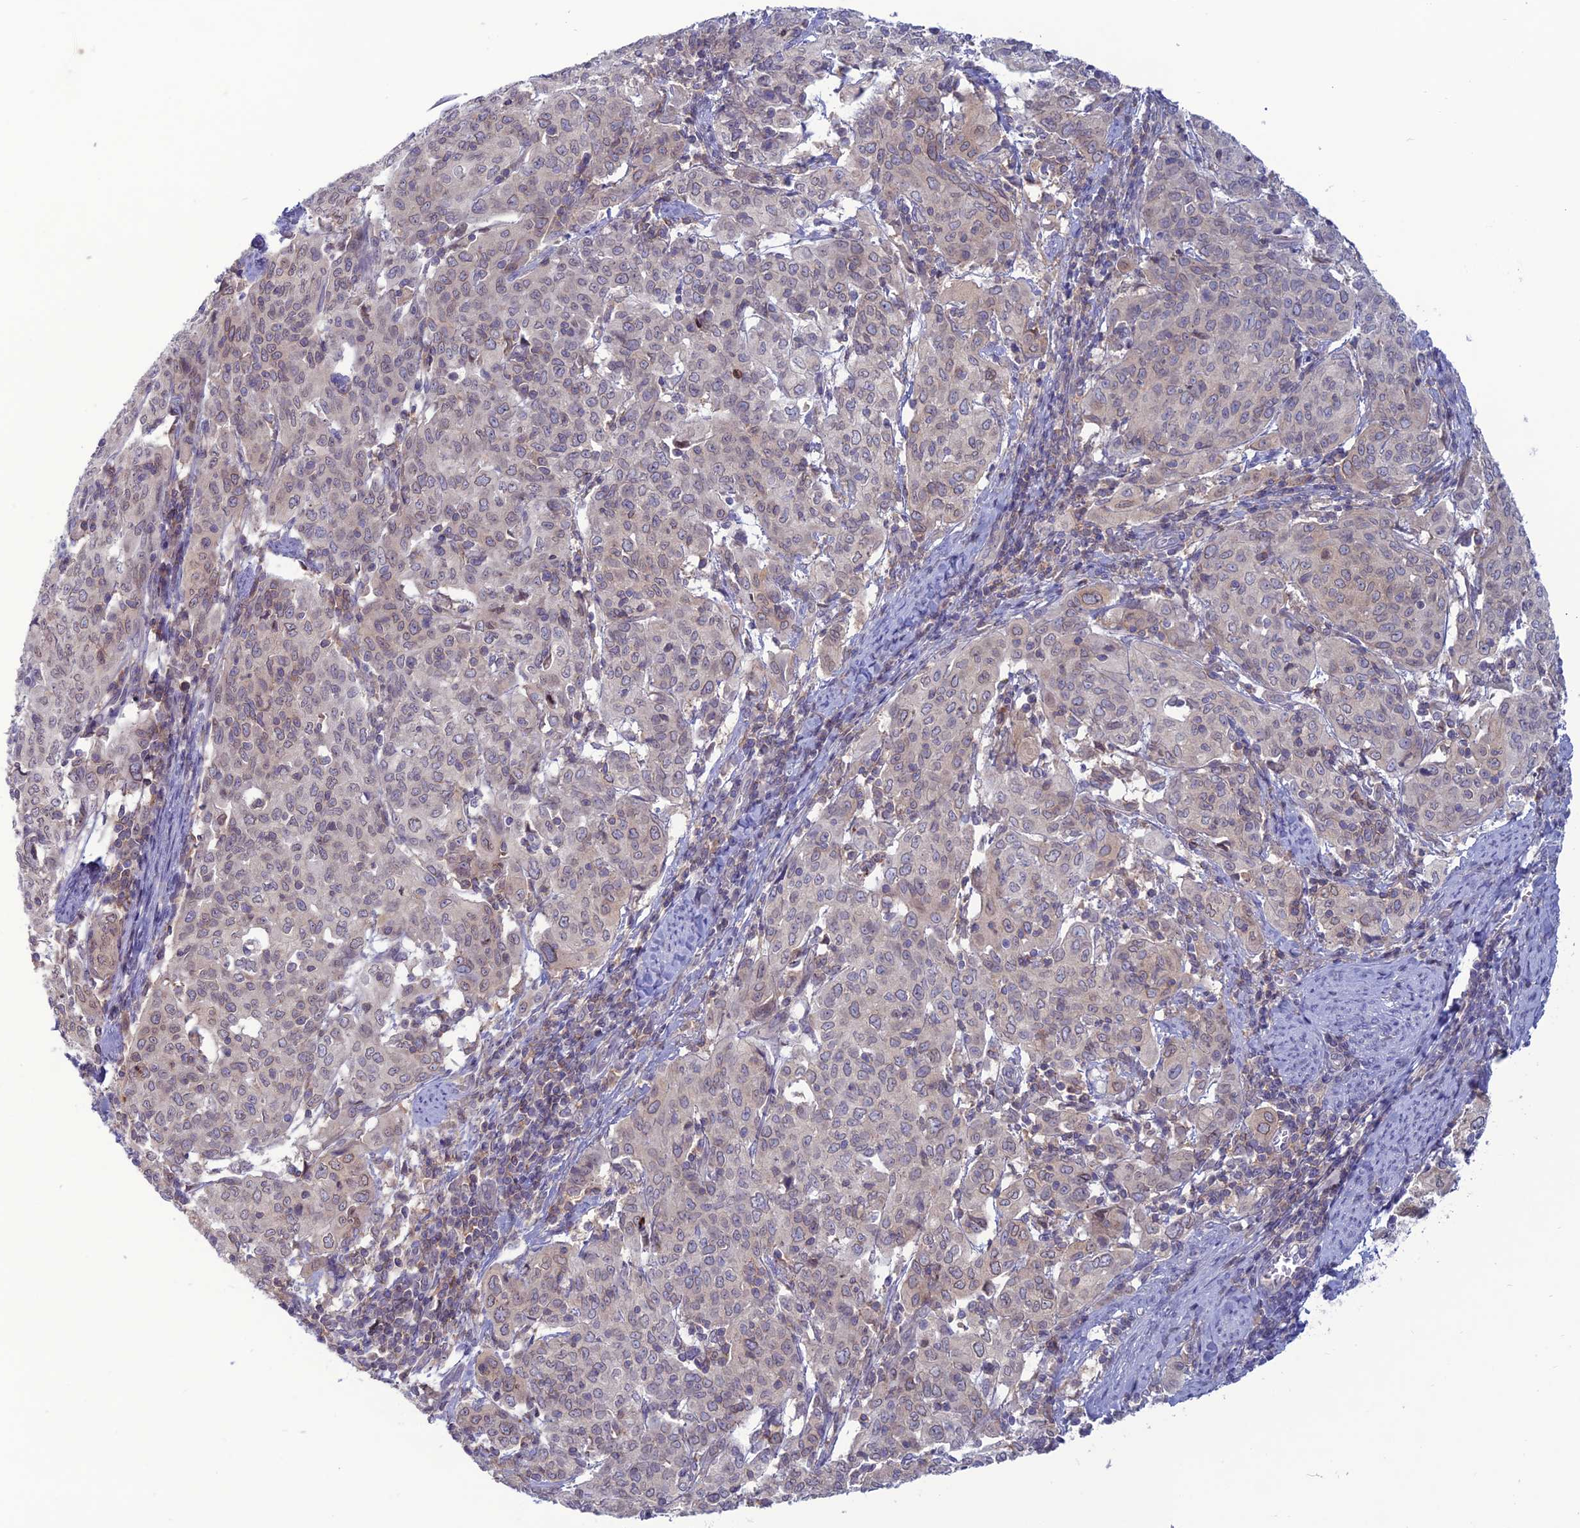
{"staining": {"intensity": "weak", "quantity": "25%-75%", "location": "cytoplasmic/membranous,nuclear"}, "tissue": "cervical cancer", "cell_type": "Tumor cells", "image_type": "cancer", "snomed": [{"axis": "morphology", "description": "Squamous cell carcinoma, NOS"}, {"axis": "topography", "description": "Cervix"}], "caption": "IHC photomicrograph of neoplastic tissue: cervical cancer (squamous cell carcinoma) stained using immunohistochemistry (IHC) reveals low levels of weak protein expression localized specifically in the cytoplasmic/membranous and nuclear of tumor cells, appearing as a cytoplasmic/membranous and nuclear brown color.", "gene": "WDR46", "patient": {"sex": "female", "age": 67}}